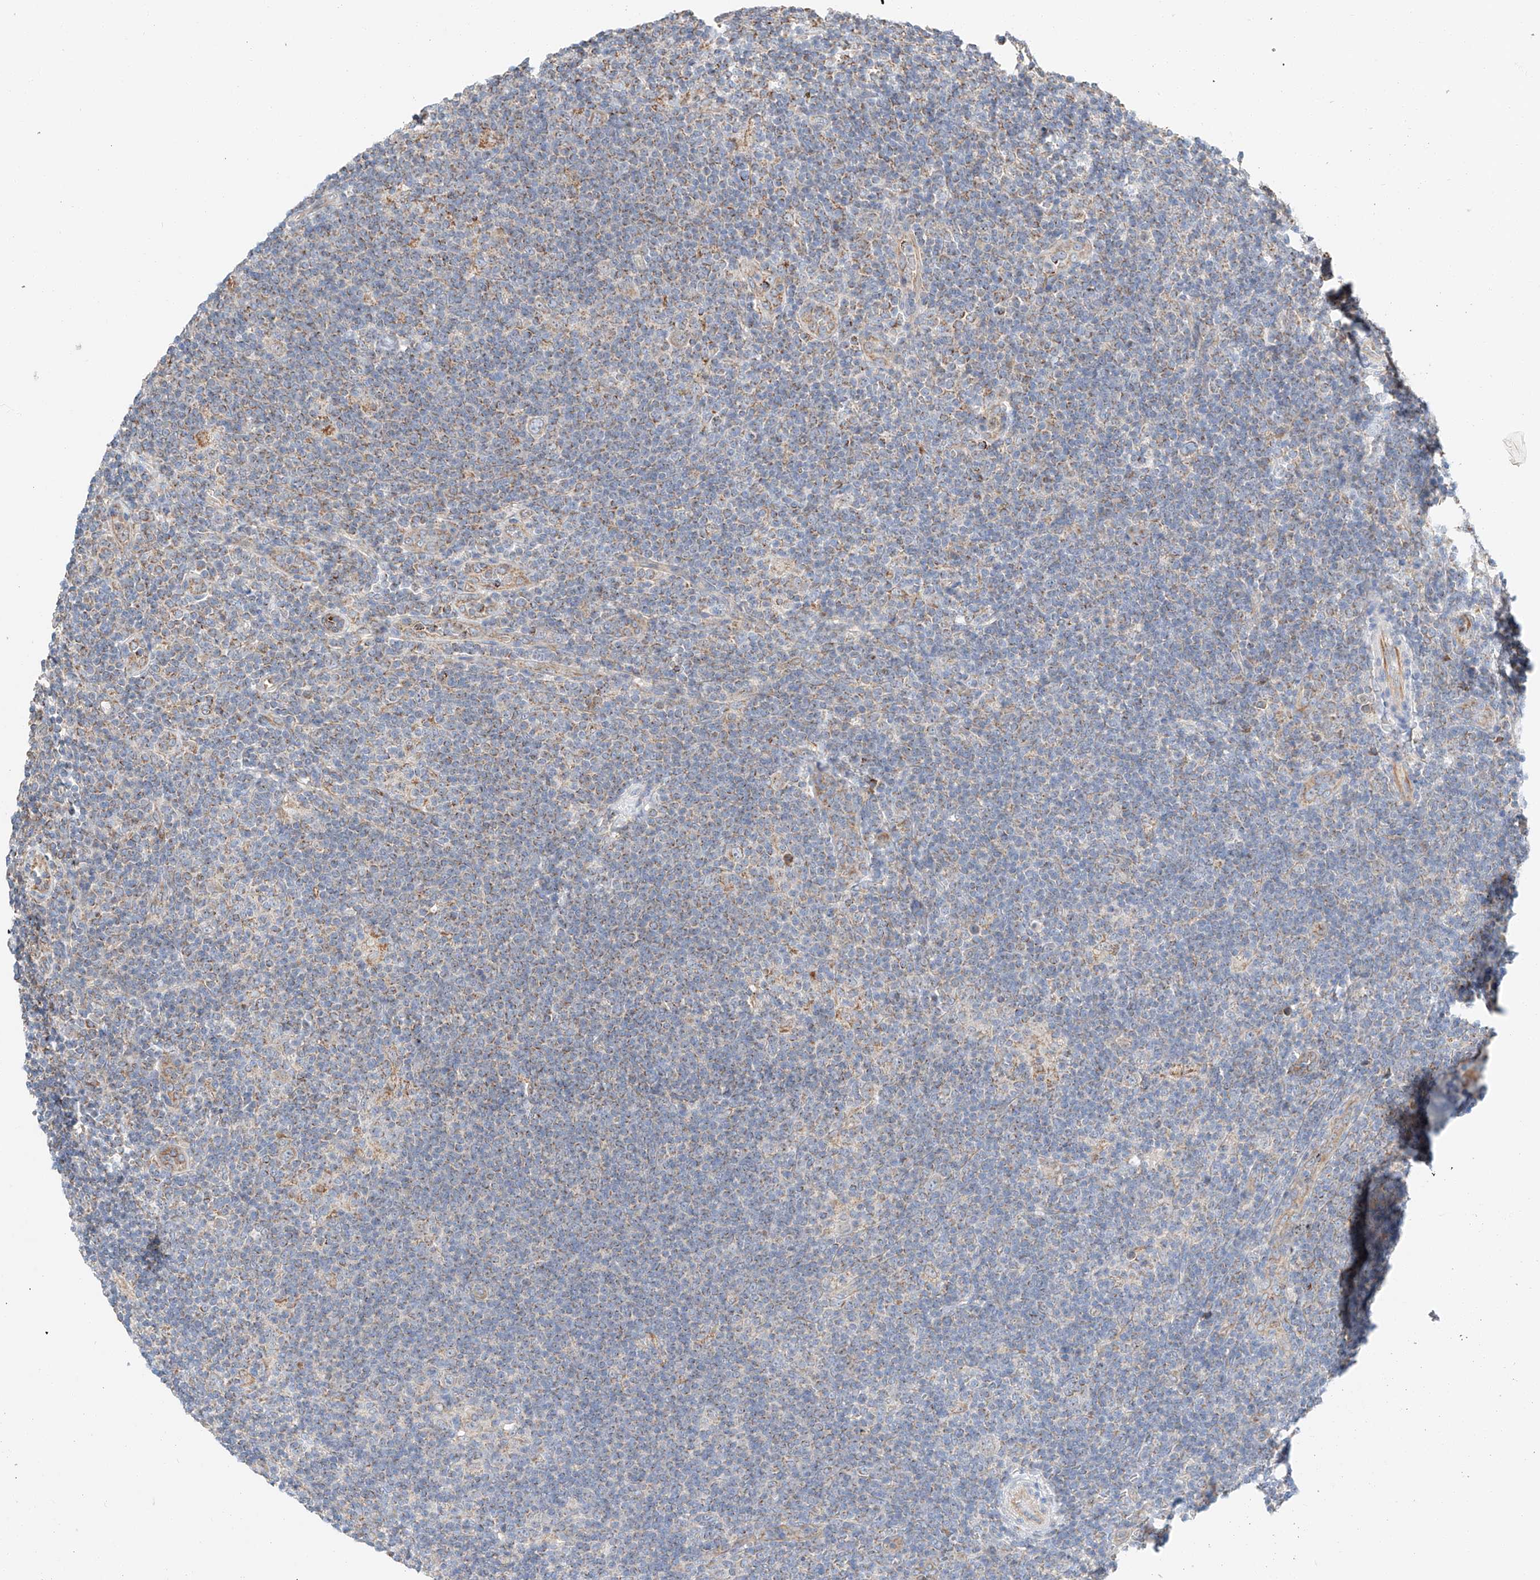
{"staining": {"intensity": "weak", "quantity": "25%-75%", "location": "cytoplasmic/membranous"}, "tissue": "lymphoma", "cell_type": "Tumor cells", "image_type": "cancer", "snomed": [{"axis": "morphology", "description": "Hodgkin's disease, NOS"}, {"axis": "topography", "description": "Lymph node"}], "caption": "Protein expression analysis of Hodgkin's disease demonstrates weak cytoplasmic/membranous positivity in approximately 25%-75% of tumor cells. Nuclei are stained in blue.", "gene": "RUSC1", "patient": {"sex": "female", "age": 57}}